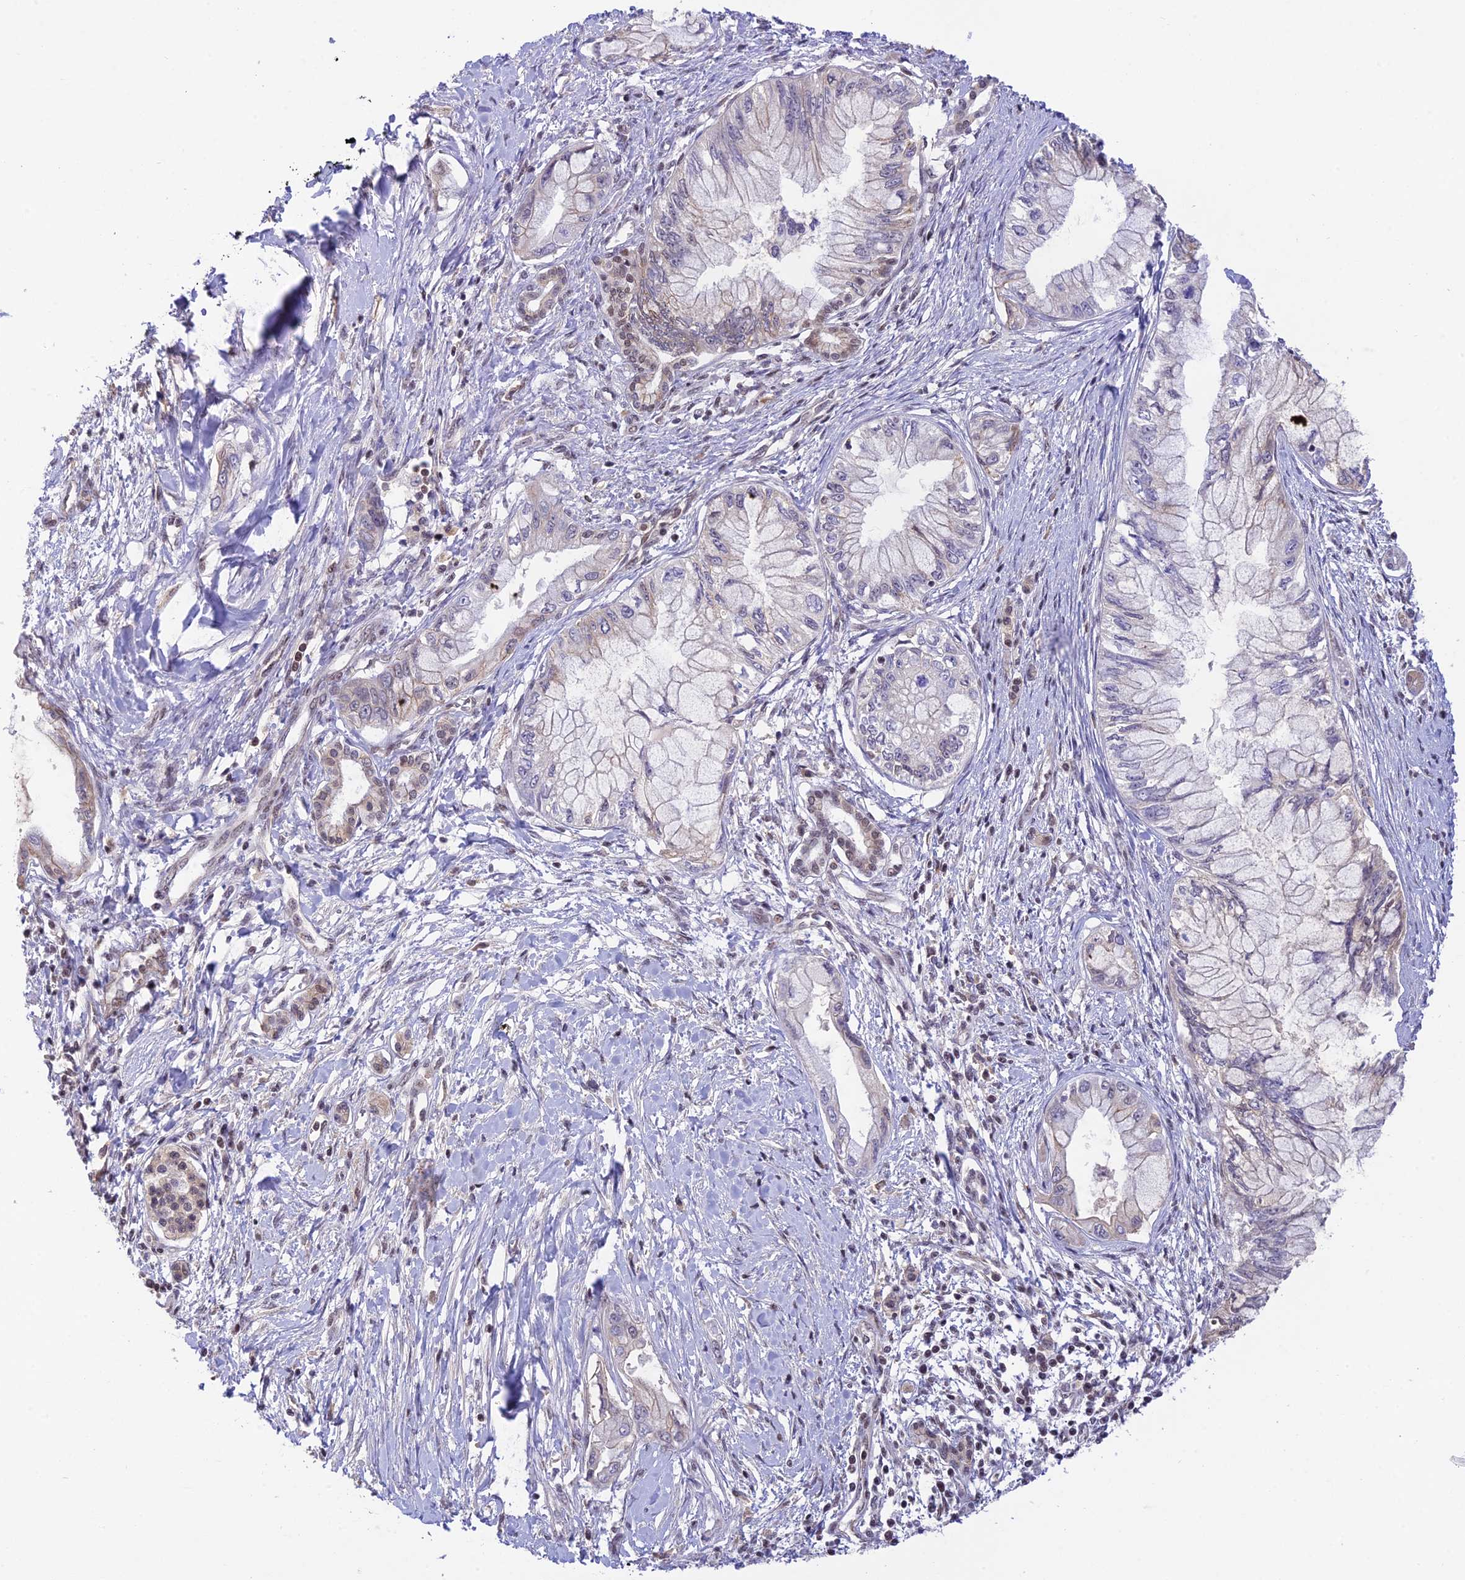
{"staining": {"intensity": "weak", "quantity": "<25%", "location": "cytoplasmic/membranous"}, "tissue": "pancreatic cancer", "cell_type": "Tumor cells", "image_type": "cancer", "snomed": [{"axis": "morphology", "description": "Adenocarcinoma, NOS"}, {"axis": "topography", "description": "Pancreas"}], "caption": "A high-resolution photomicrograph shows IHC staining of pancreatic cancer (adenocarcinoma), which exhibits no significant staining in tumor cells. (Stains: DAB immunohistochemistry (IHC) with hematoxylin counter stain, Microscopy: brightfield microscopy at high magnification).", "gene": "THAP11", "patient": {"sex": "male", "age": 48}}